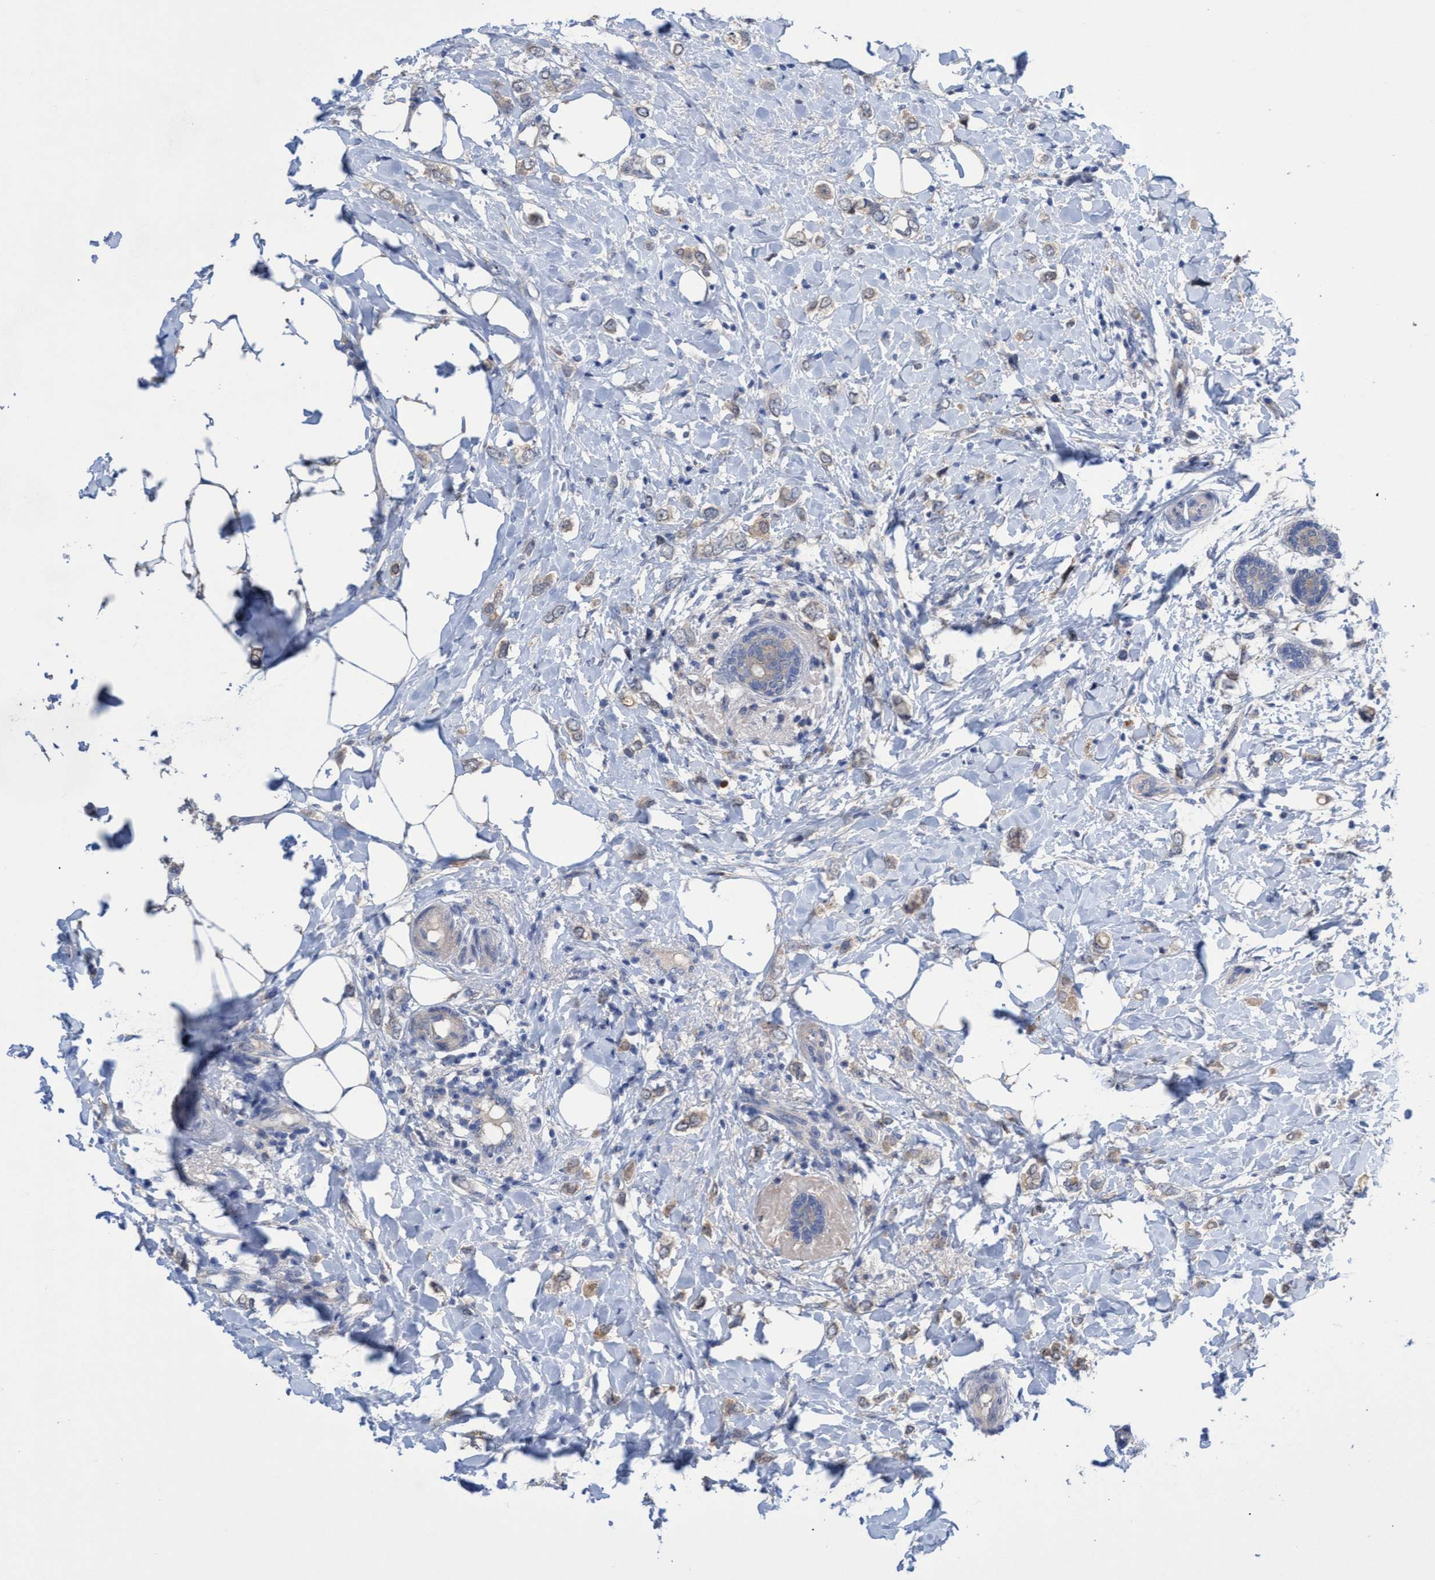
{"staining": {"intensity": "weak", "quantity": "<25%", "location": "cytoplasmic/membranous"}, "tissue": "breast cancer", "cell_type": "Tumor cells", "image_type": "cancer", "snomed": [{"axis": "morphology", "description": "Normal tissue, NOS"}, {"axis": "morphology", "description": "Lobular carcinoma"}, {"axis": "topography", "description": "Breast"}], "caption": "Tumor cells are negative for protein expression in human breast cancer (lobular carcinoma). (DAB (3,3'-diaminobenzidine) IHC visualized using brightfield microscopy, high magnification).", "gene": "SVEP1", "patient": {"sex": "female", "age": 47}}